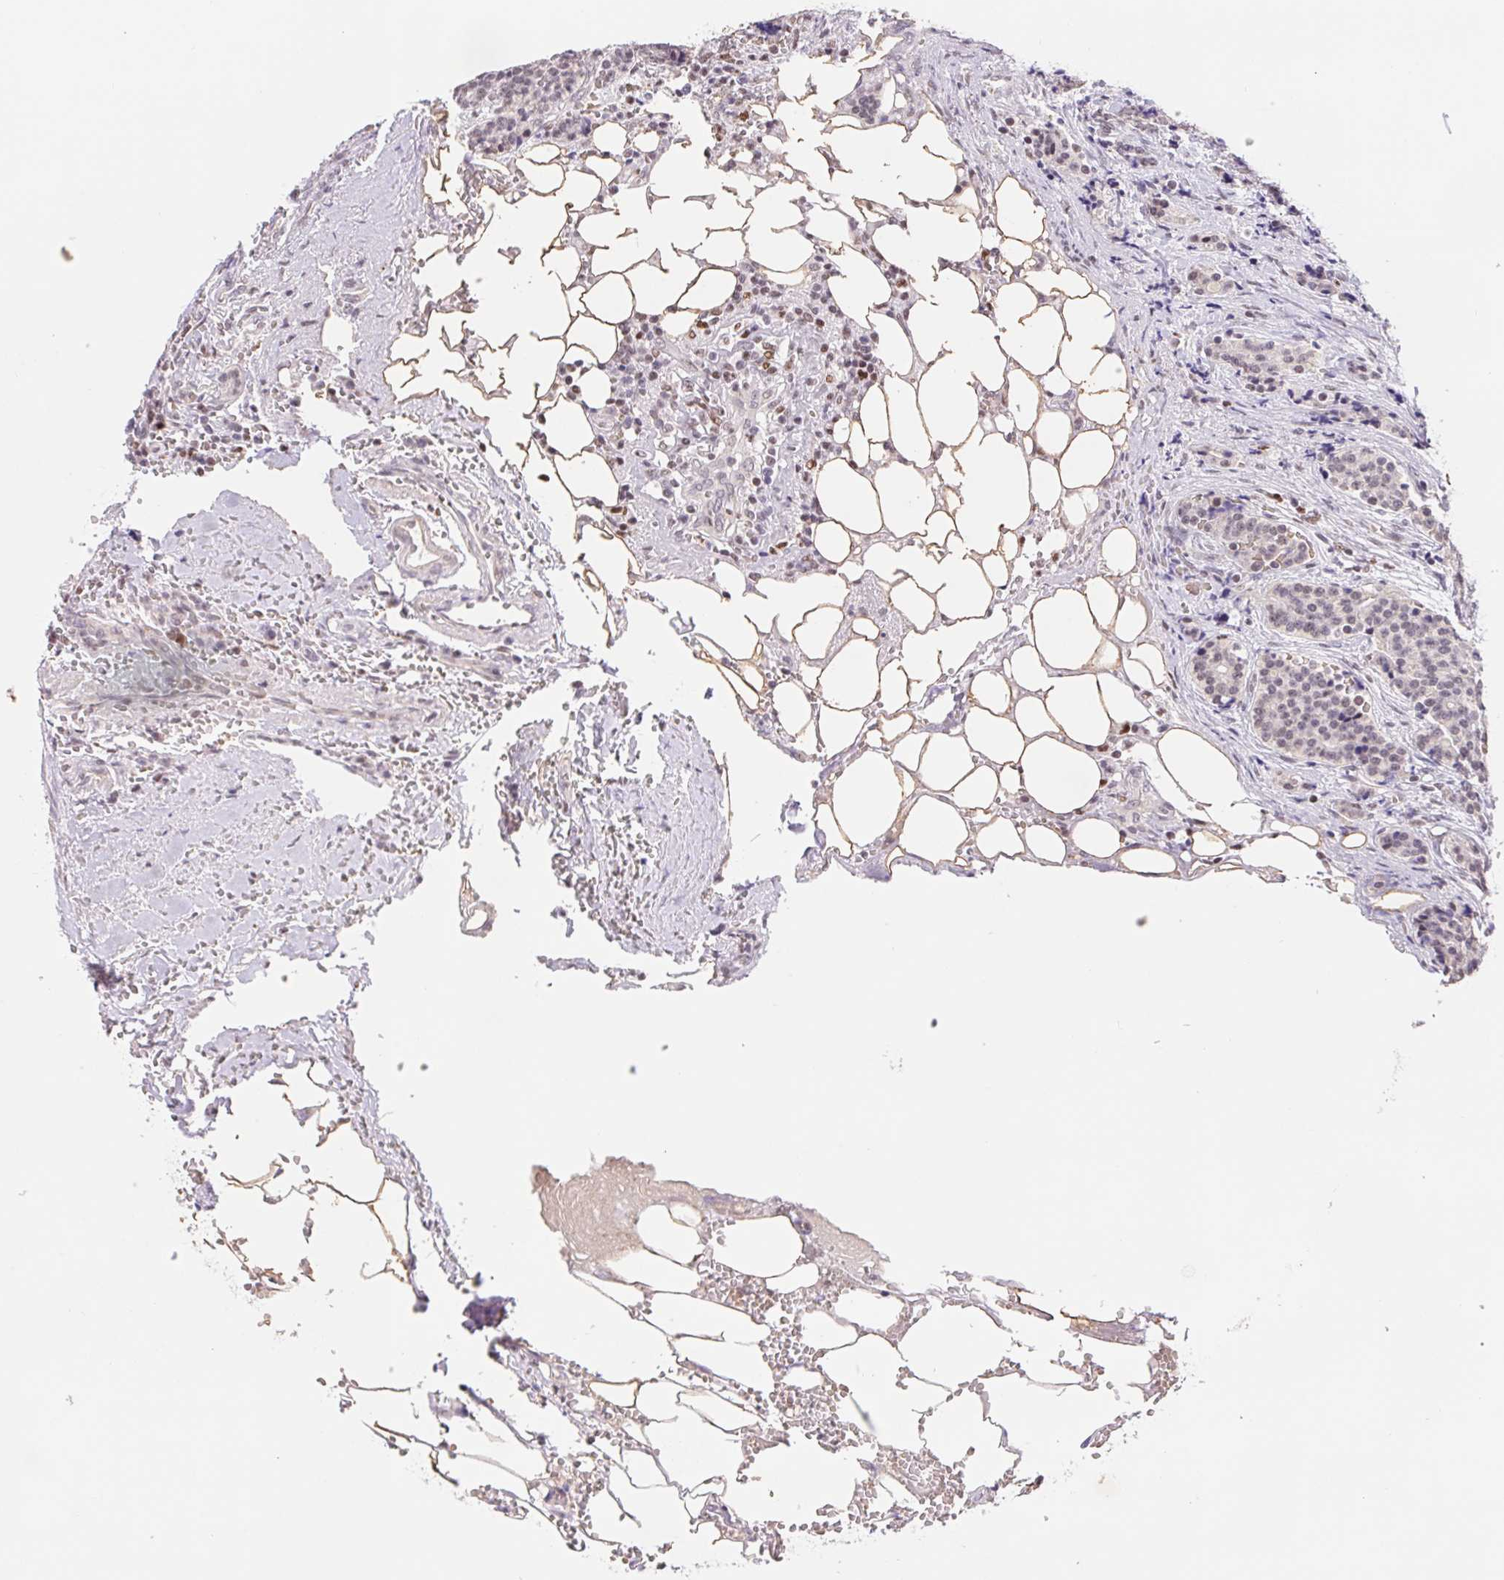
{"staining": {"intensity": "weak", "quantity": "<25%", "location": "nuclear"}, "tissue": "carcinoid", "cell_type": "Tumor cells", "image_type": "cancer", "snomed": [{"axis": "morphology", "description": "Carcinoid, malignant, NOS"}, {"axis": "topography", "description": "Small intestine"}], "caption": "Human carcinoid (malignant) stained for a protein using immunohistochemistry displays no staining in tumor cells.", "gene": "TRERF1", "patient": {"sex": "female", "age": 73}}